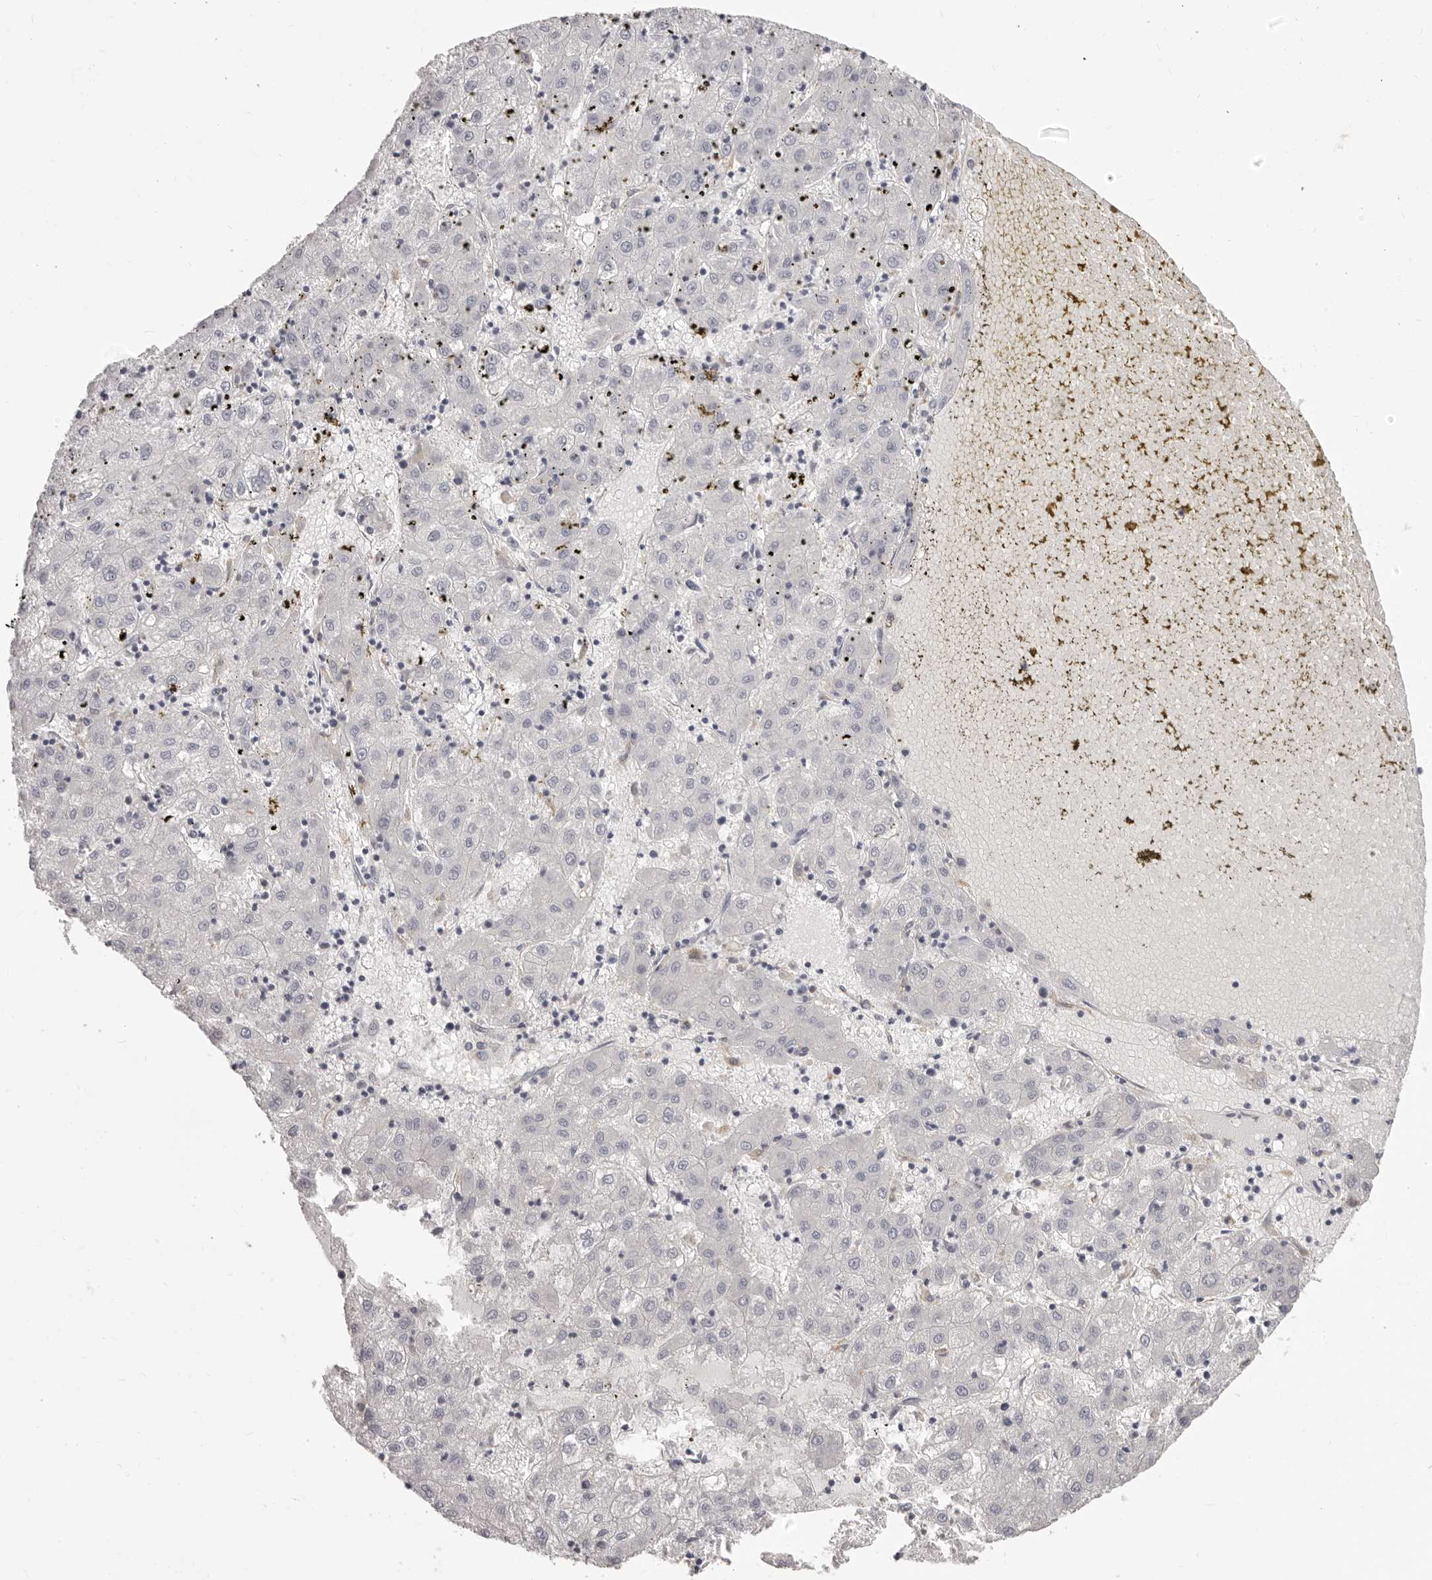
{"staining": {"intensity": "negative", "quantity": "none", "location": "none"}, "tissue": "liver cancer", "cell_type": "Tumor cells", "image_type": "cancer", "snomed": [{"axis": "morphology", "description": "Carcinoma, Hepatocellular, NOS"}, {"axis": "topography", "description": "Liver"}], "caption": "The histopathology image displays no staining of tumor cells in liver cancer (hepatocellular carcinoma).", "gene": "OTUD3", "patient": {"sex": "male", "age": 72}}